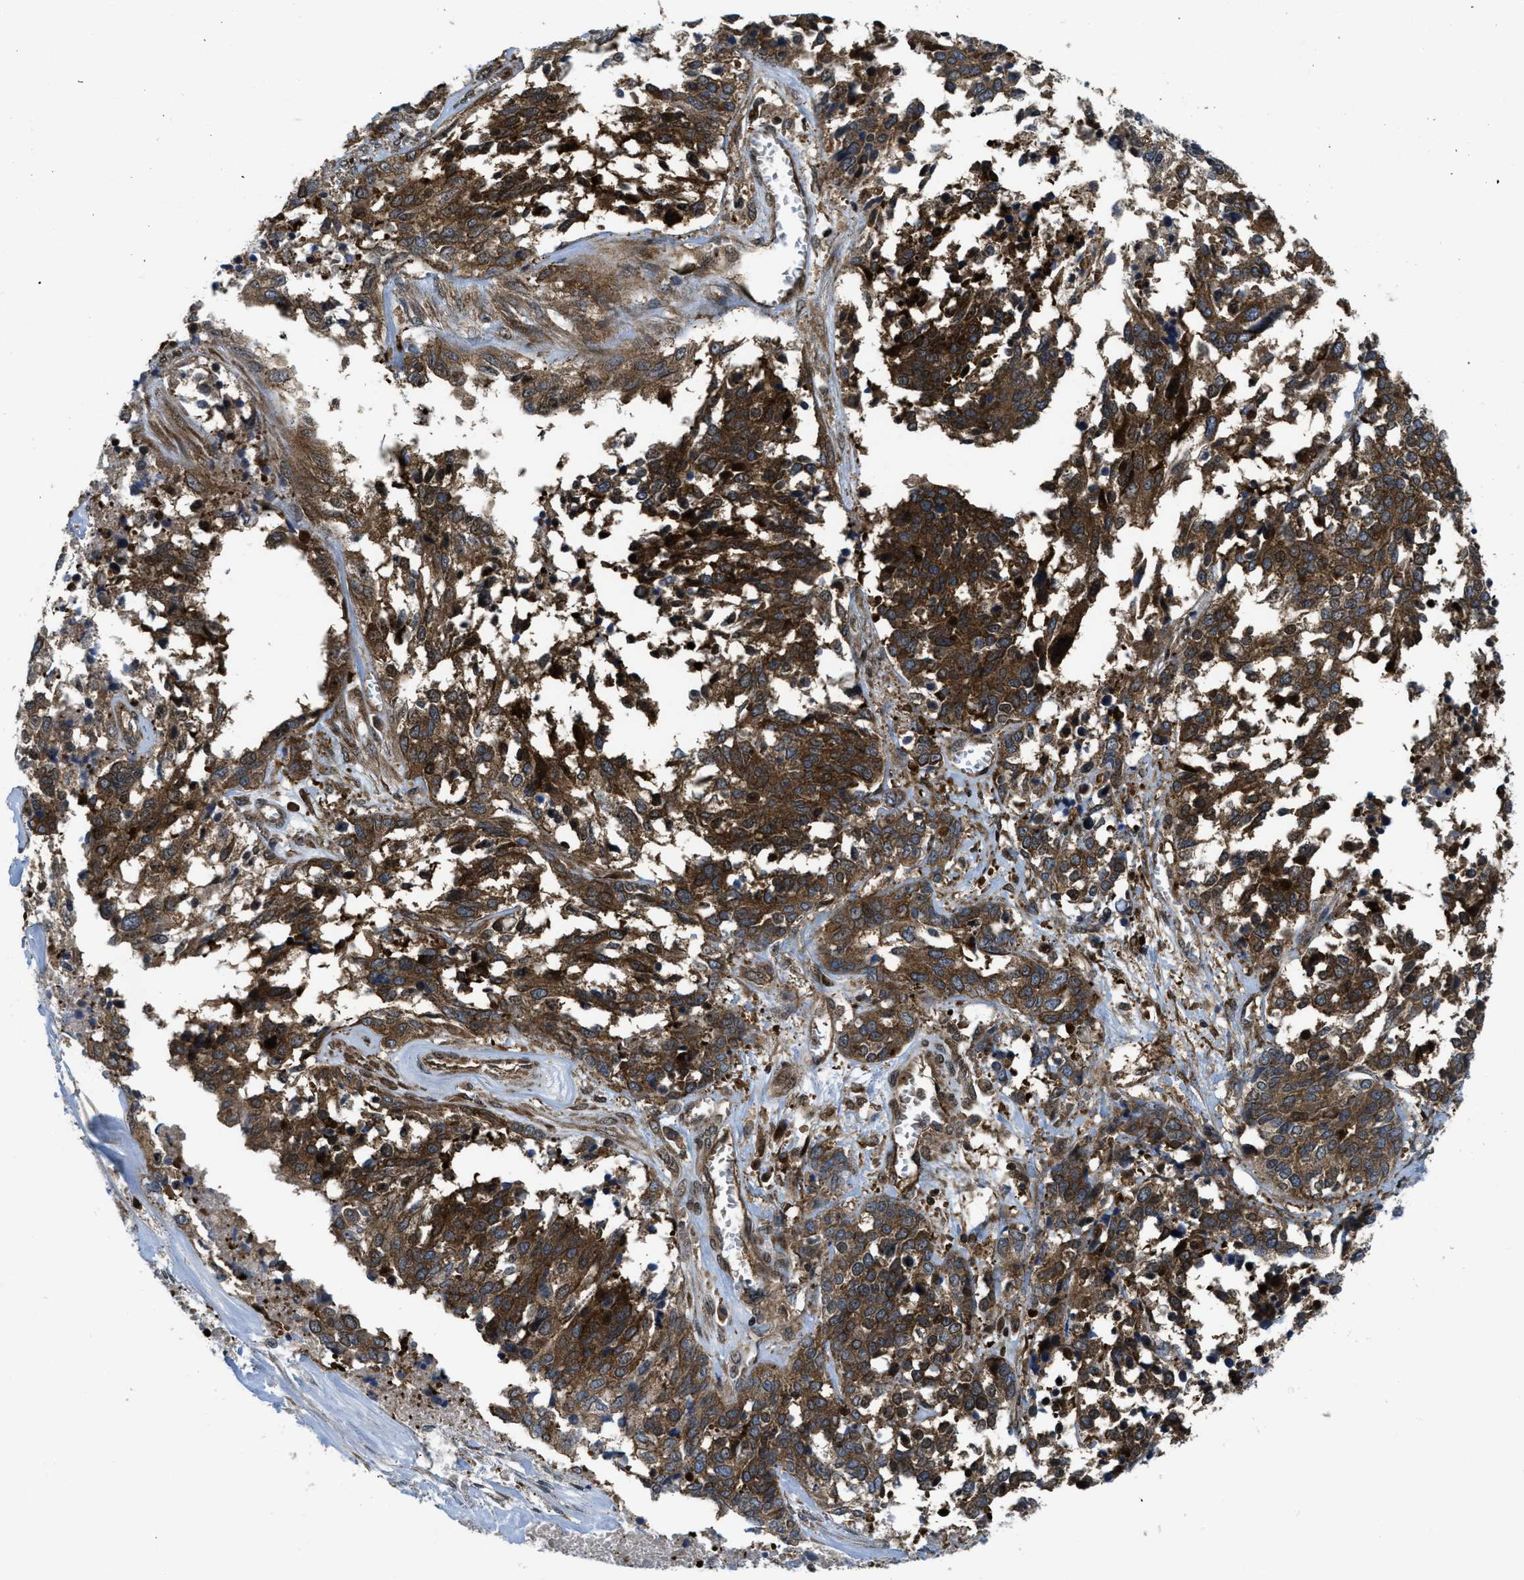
{"staining": {"intensity": "moderate", "quantity": ">75%", "location": "cytoplasmic/membranous,nuclear"}, "tissue": "ovarian cancer", "cell_type": "Tumor cells", "image_type": "cancer", "snomed": [{"axis": "morphology", "description": "Cystadenocarcinoma, serous, NOS"}, {"axis": "topography", "description": "Ovary"}], "caption": "Ovarian cancer tissue exhibits moderate cytoplasmic/membranous and nuclear expression in approximately >75% of tumor cells, visualized by immunohistochemistry.", "gene": "PPP2CB", "patient": {"sex": "female", "age": 44}}